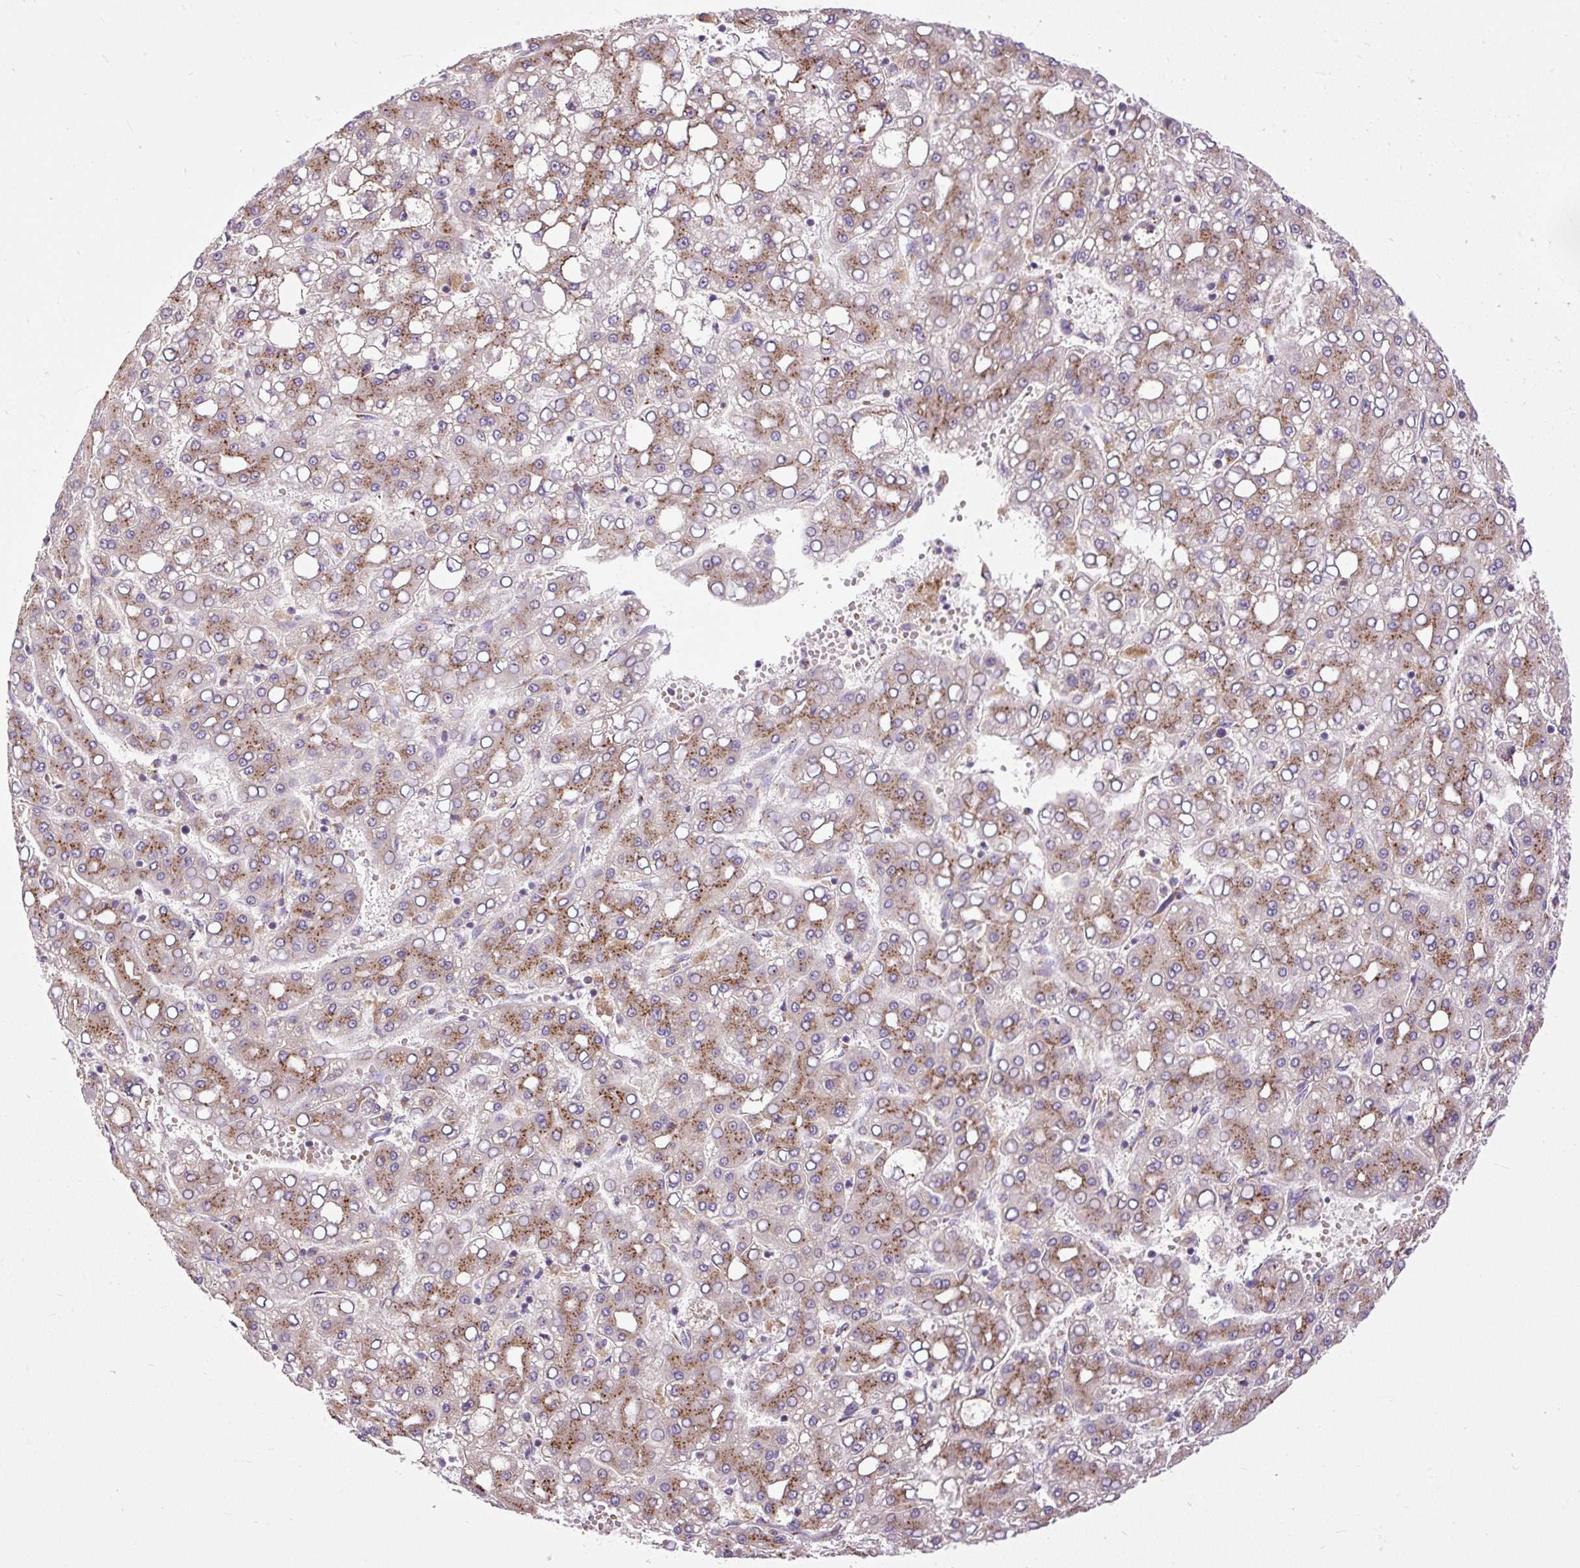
{"staining": {"intensity": "moderate", "quantity": ">75%", "location": "cytoplasmic/membranous"}, "tissue": "liver cancer", "cell_type": "Tumor cells", "image_type": "cancer", "snomed": [{"axis": "morphology", "description": "Carcinoma, Hepatocellular, NOS"}, {"axis": "topography", "description": "Liver"}], "caption": "Immunohistochemistry (IHC) image of neoplastic tissue: liver cancer stained using IHC demonstrates medium levels of moderate protein expression localized specifically in the cytoplasmic/membranous of tumor cells, appearing as a cytoplasmic/membranous brown color.", "gene": "MSMP", "patient": {"sex": "male", "age": 65}}